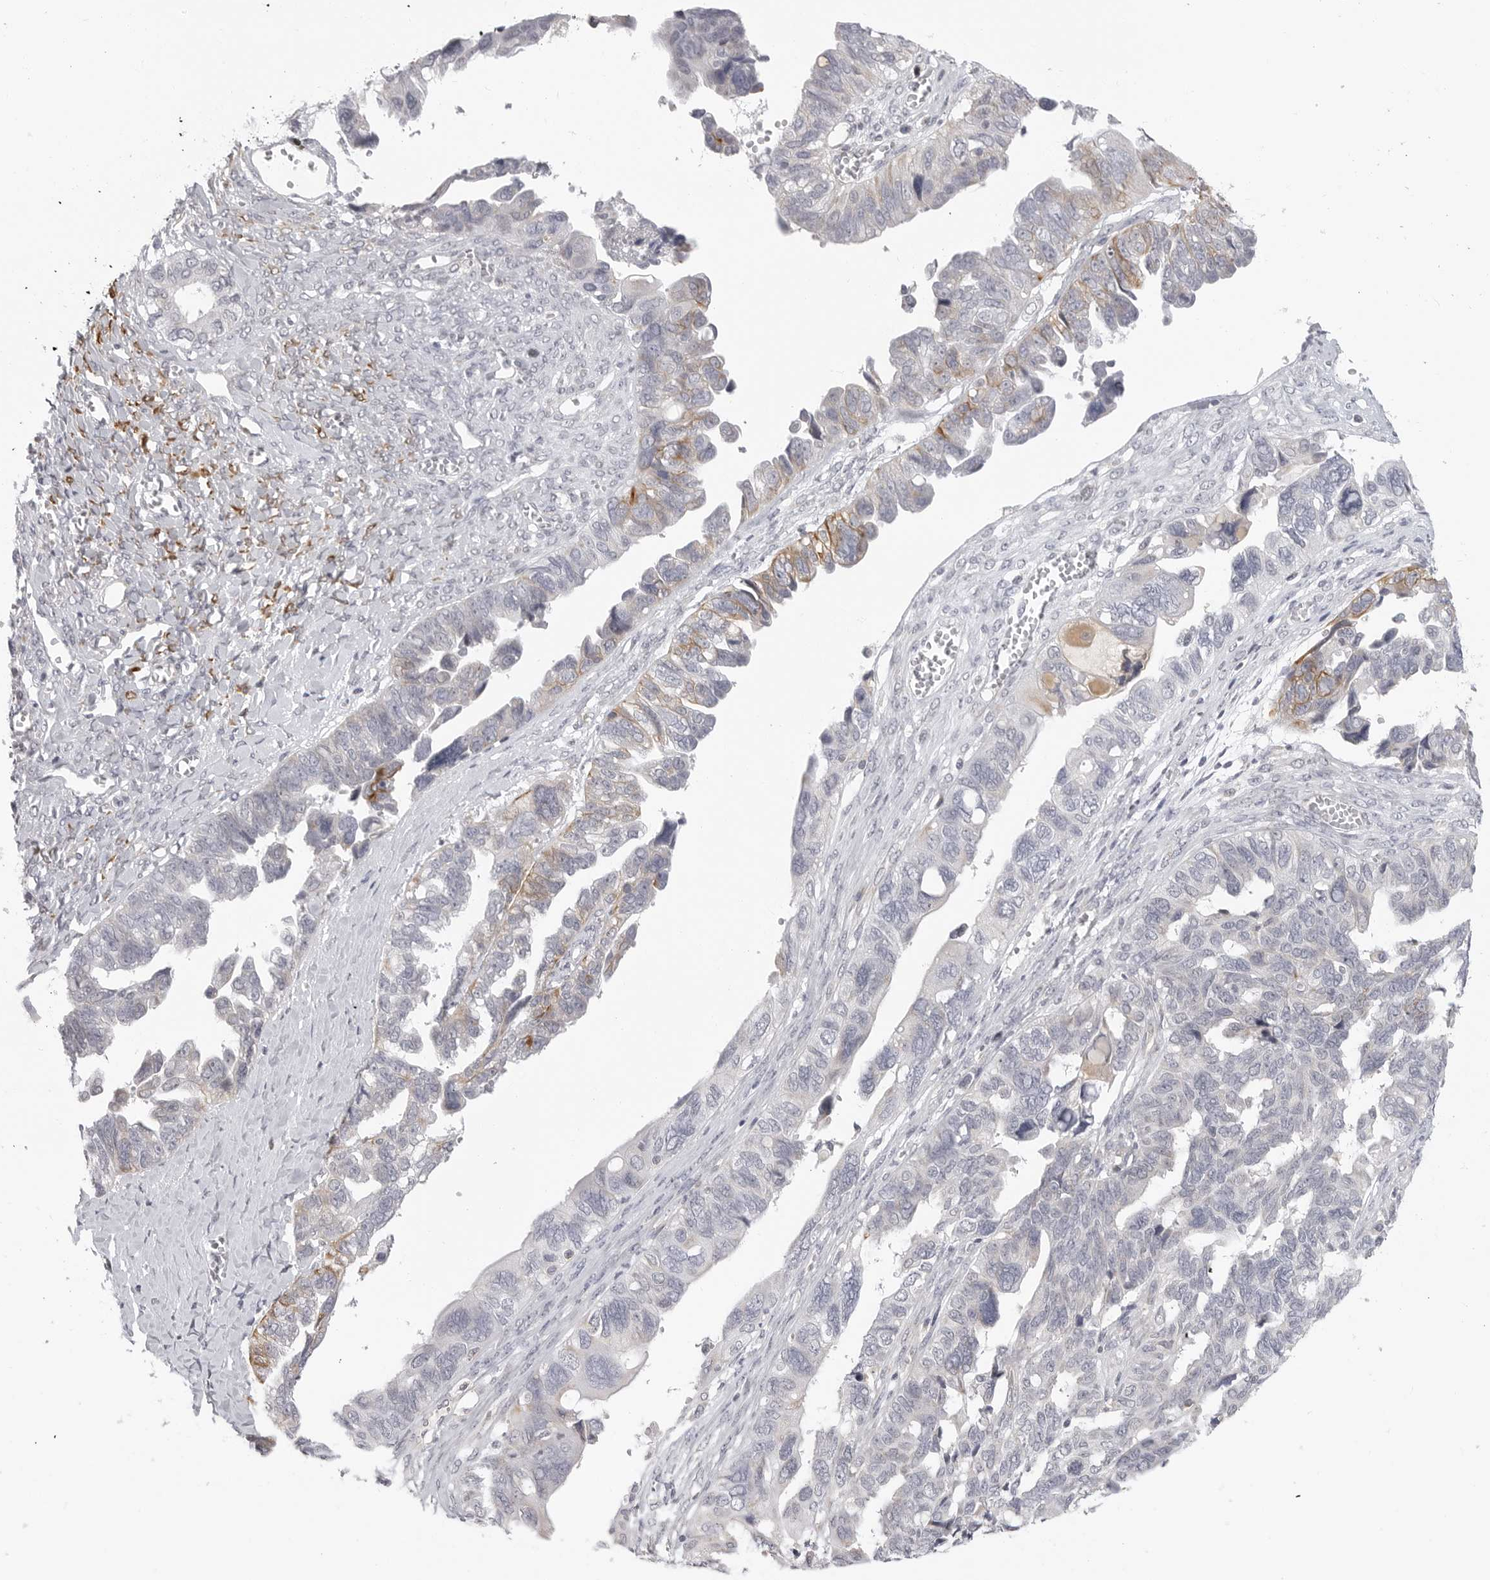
{"staining": {"intensity": "moderate", "quantity": "<25%", "location": "cytoplasmic/membranous"}, "tissue": "ovarian cancer", "cell_type": "Tumor cells", "image_type": "cancer", "snomed": [{"axis": "morphology", "description": "Cystadenocarcinoma, serous, NOS"}, {"axis": "topography", "description": "Ovary"}], "caption": "The image reveals a brown stain indicating the presence of a protein in the cytoplasmic/membranous of tumor cells in serous cystadenocarcinoma (ovarian). Ihc stains the protein of interest in brown and the nuclei are stained blue.", "gene": "MAP7D1", "patient": {"sex": "female", "age": 79}}